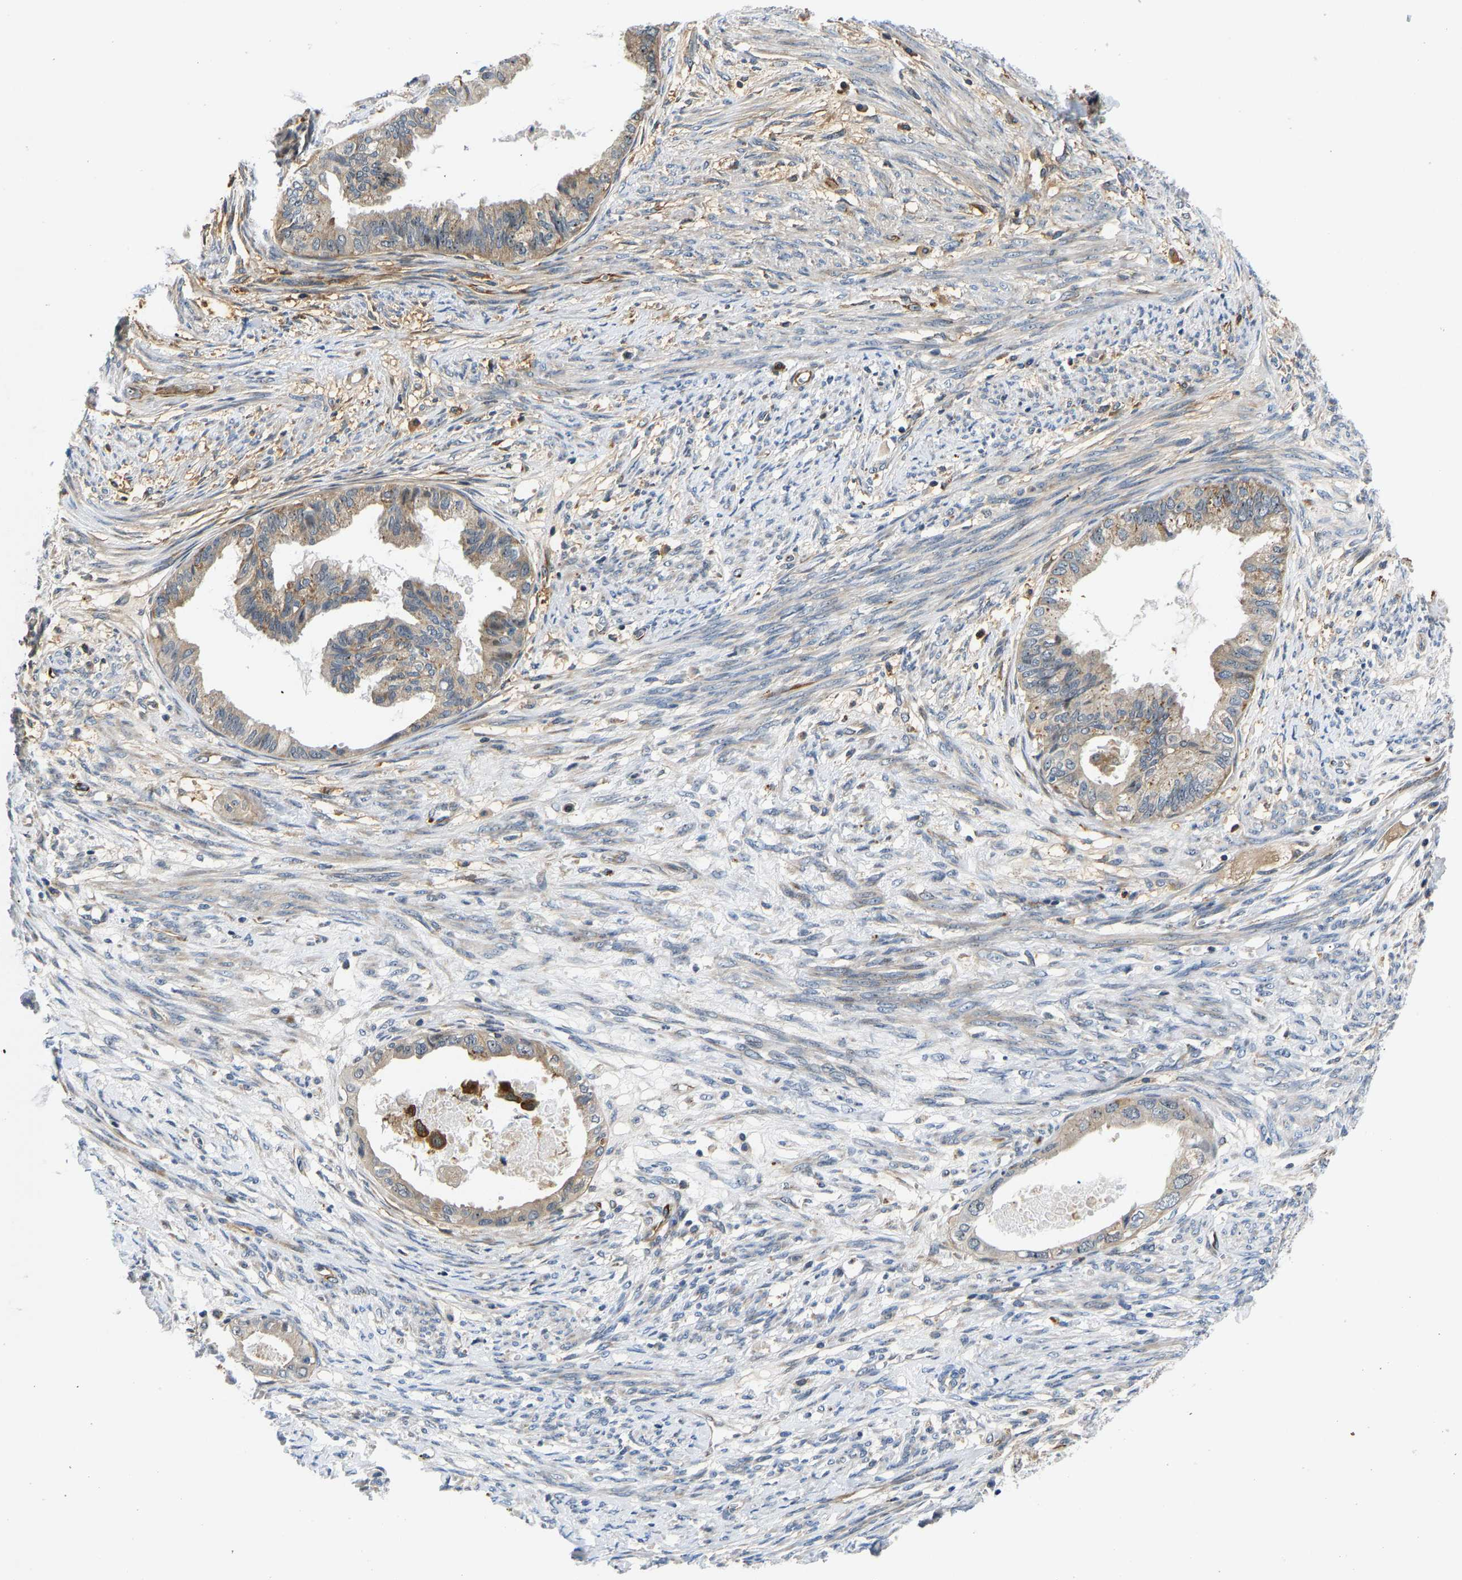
{"staining": {"intensity": "weak", "quantity": "<25%", "location": "cytoplasmic/membranous"}, "tissue": "cervical cancer", "cell_type": "Tumor cells", "image_type": "cancer", "snomed": [{"axis": "morphology", "description": "Normal tissue, NOS"}, {"axis": "morphology", "description": "Adenocarcinoma, NOS"}, {"axis": "topography", "description": "Cervix"}, {"axis": "topography", "description": "Endometrium"}], "caption": "Tumor cells are negative for protein expression in human adenocarcinoma (cervical).", "gene": "RESF1", "patient": {"sex": "female", "age": 86}}